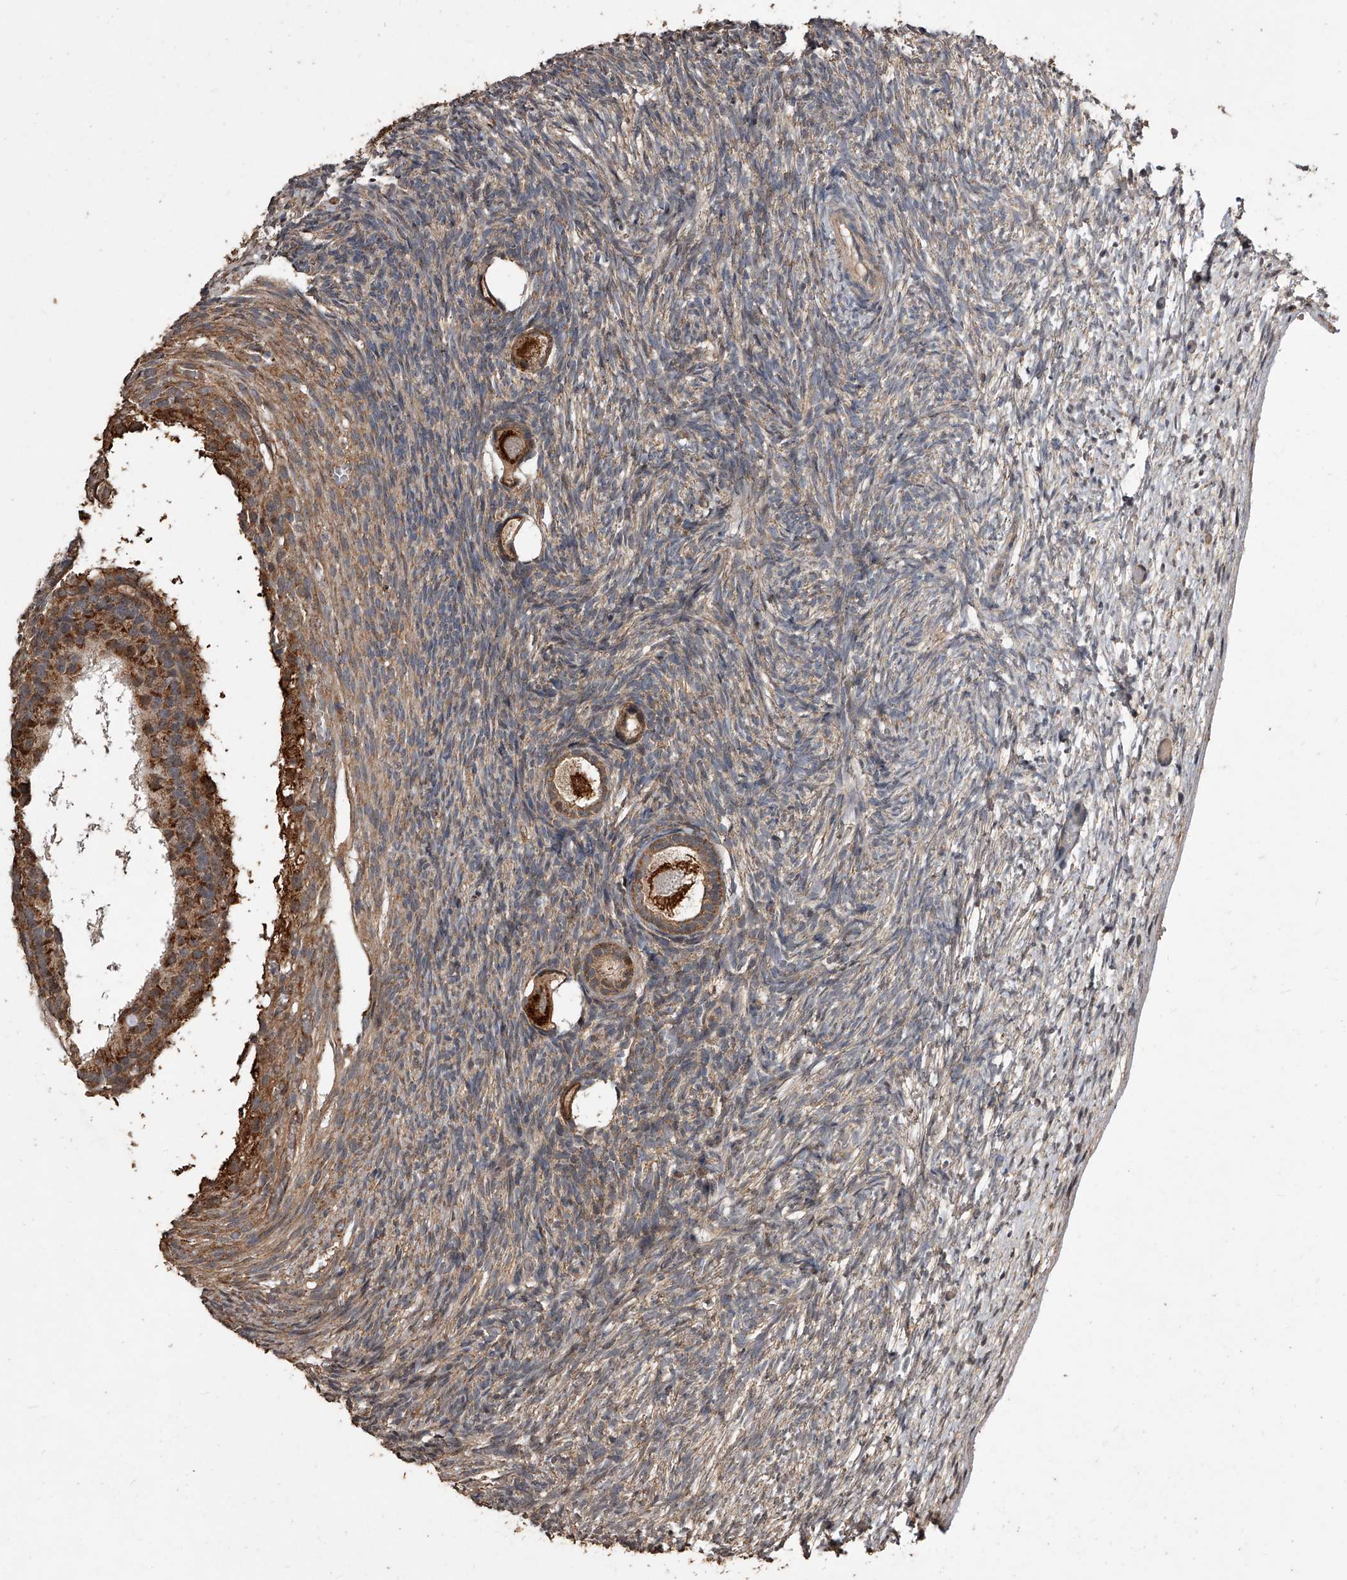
{"staining": {"intensity": "strong", "quantity": ">75%", "location": "cytoplasmic/membranous"}, "tissue": "ovary", "cell_type": "Follicle cells", "image_type": "normal", "snomed": [{"axis": "morphology", "description": "Normal tissue, NOS"}, {"axis": "topography", "description": "Ovary"}], "caption": "Protein expression analysis of unremarkable ovary reveals strong cytoplasmic/membranous expression in about >75% of follicle cells. (IHC, brightfield microscopy, high magnification).", "gene": "LTV1", "patient": {"sex": "female", "age": 34}}